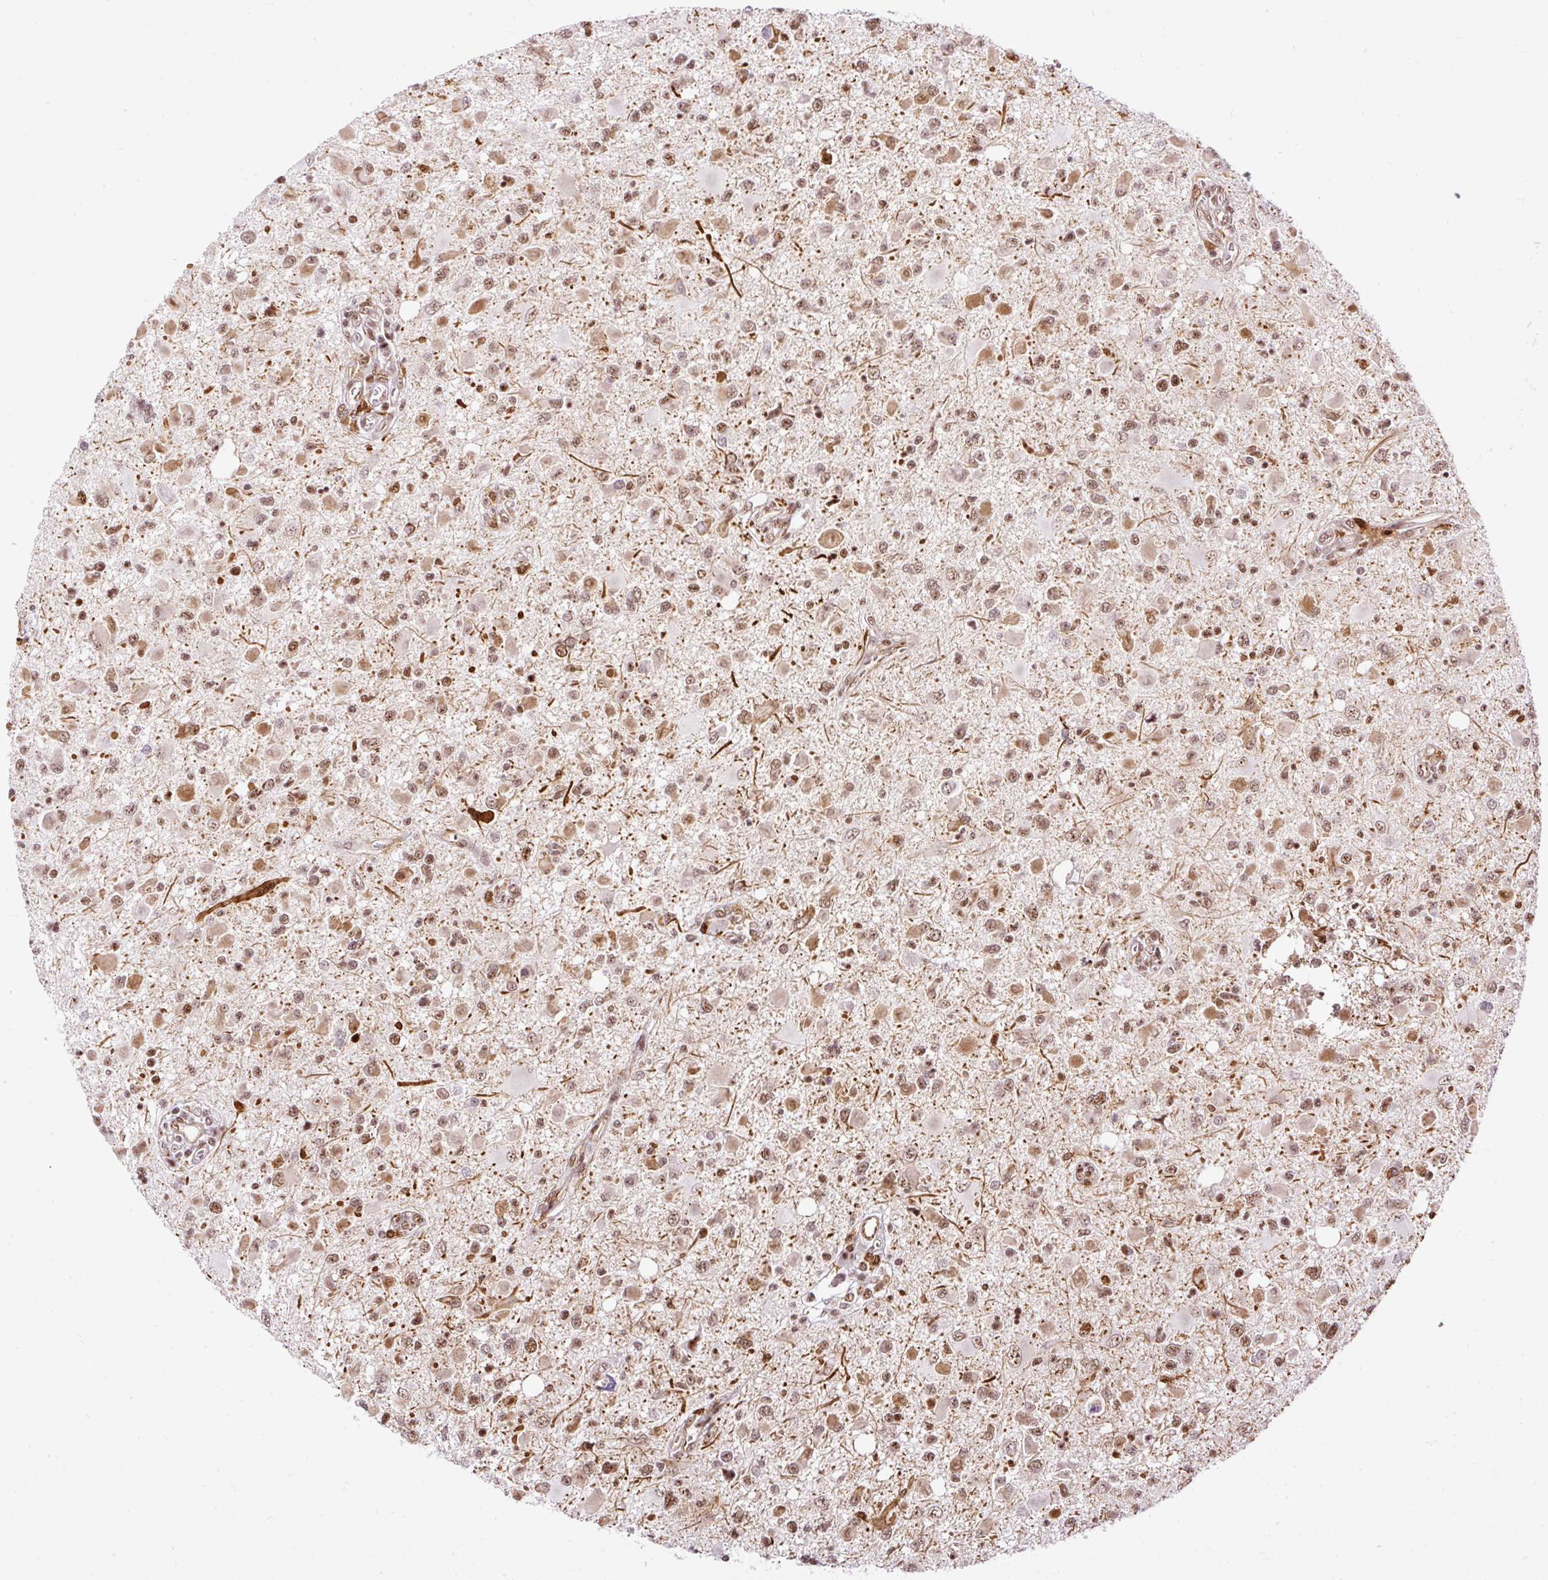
{"staining": {"intensity": "moderate", "quantity": ">75%", "location": "nuclear"}, "tissue": "glioma", "cell_type": "Tumor cells", "image_type": "cancer", "snomed": [{"axis": "morphology", "description": "Glioma, malignant, High grade"}, {"axis": "topography", "description": "Brain"}], "caption": "High-magnification brightfield microscopy of glioma stained with DAB (3,3'-diaminobenzidine) (brown) and counterstained with hematoxylin (blue). tumor cells exhibit moderate nuclear expression is identified in about>75% of cells.", "gene": "LUC7L2", "patient": {"sex": "male", "age": 53}}